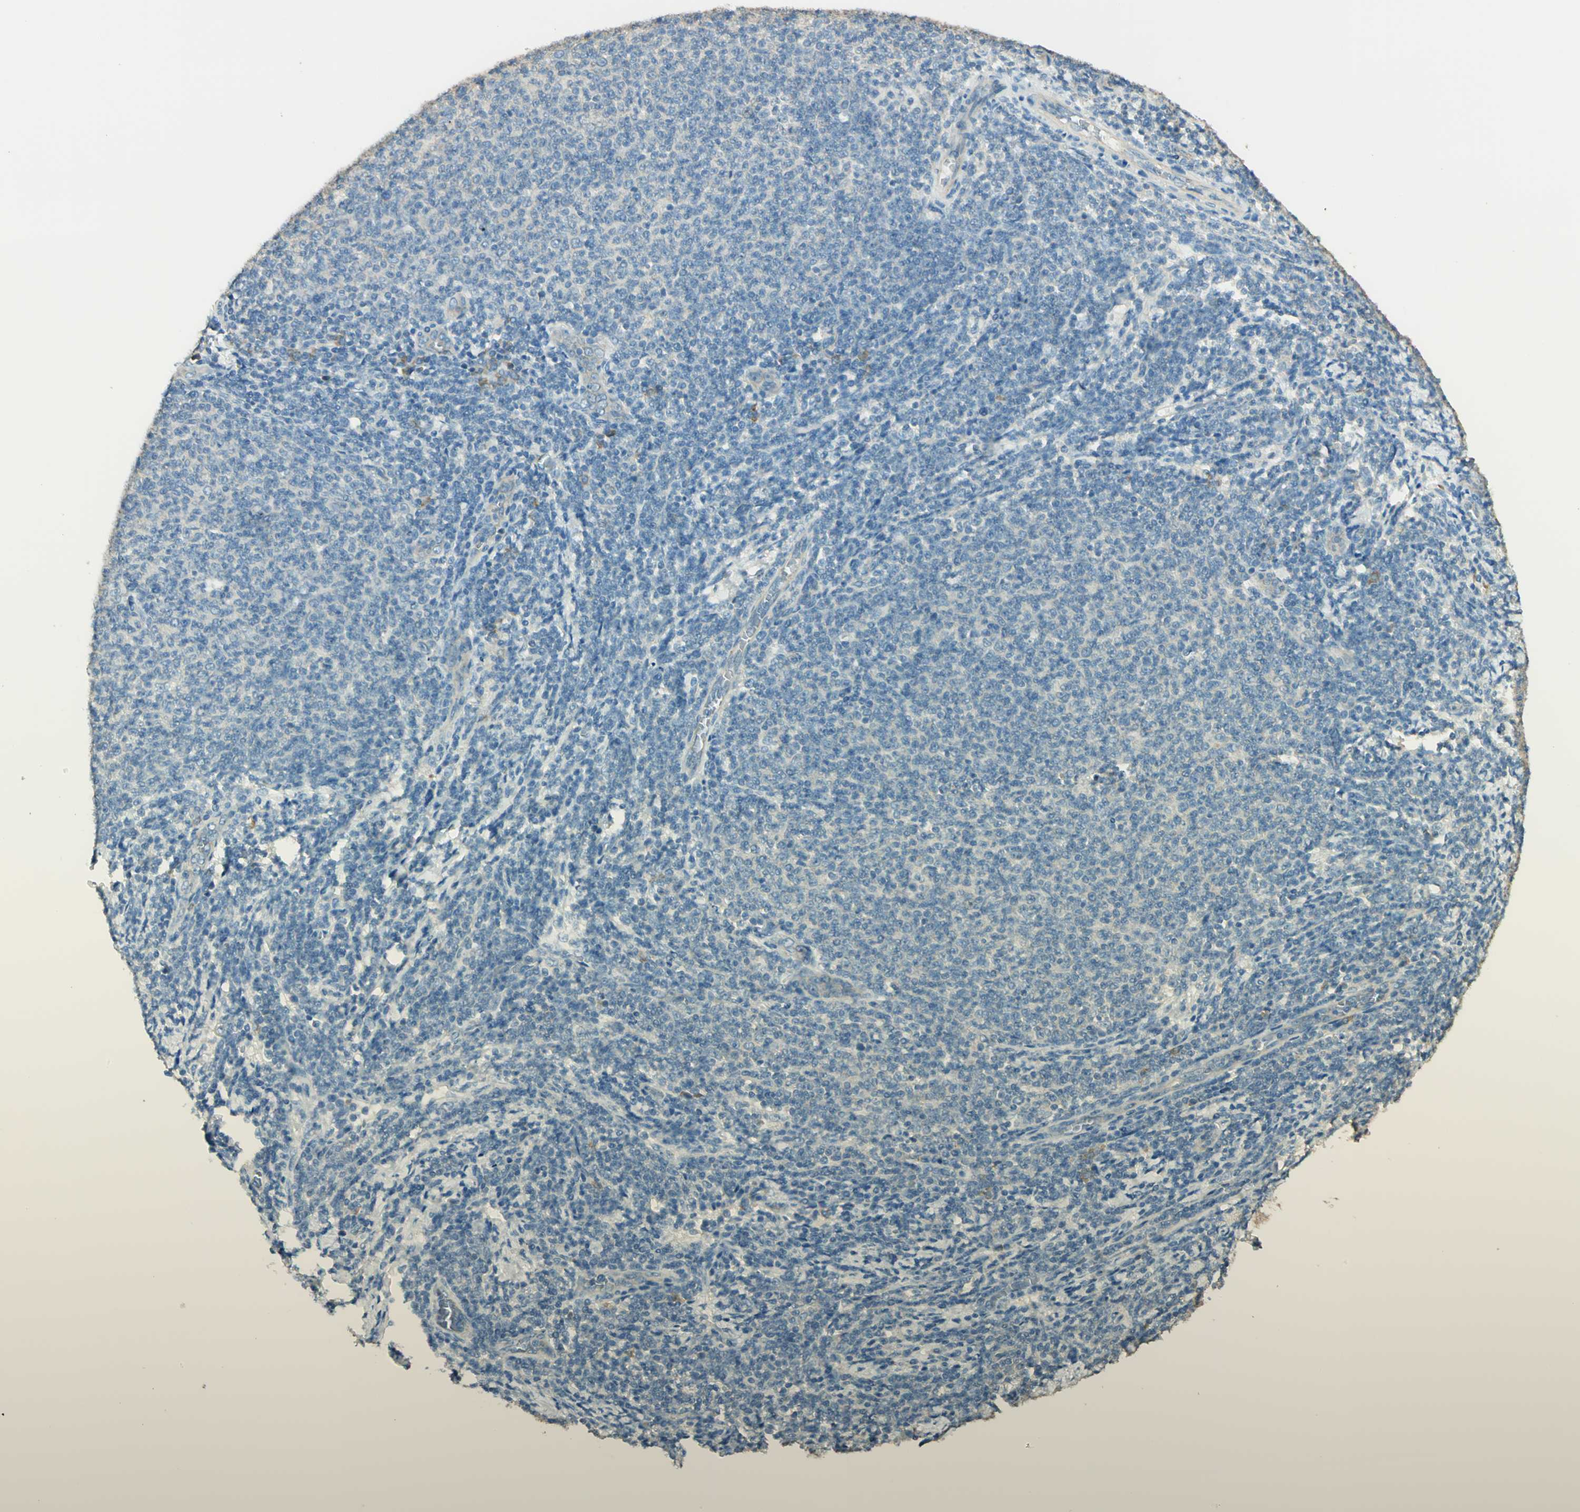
{"staining": {"intensity": "negative", "quantity": "none", "location": "none"}, "tissue": "lymphoma", "cell_type": "Tumor cells", "image_type": "cancer", "snomed": [{"axis": "morphology", "description": "Malignant lymphoma, non-Hodgkin's type, Low grade"}, {"axis": "topography", "description": "Lymph node"}], "caption": "Immunohistochemical staining of human lymphoma shows no significant staining in tumor cells.", "gene": "SHC2", "patient": {"sex": "male", "age": 66}}